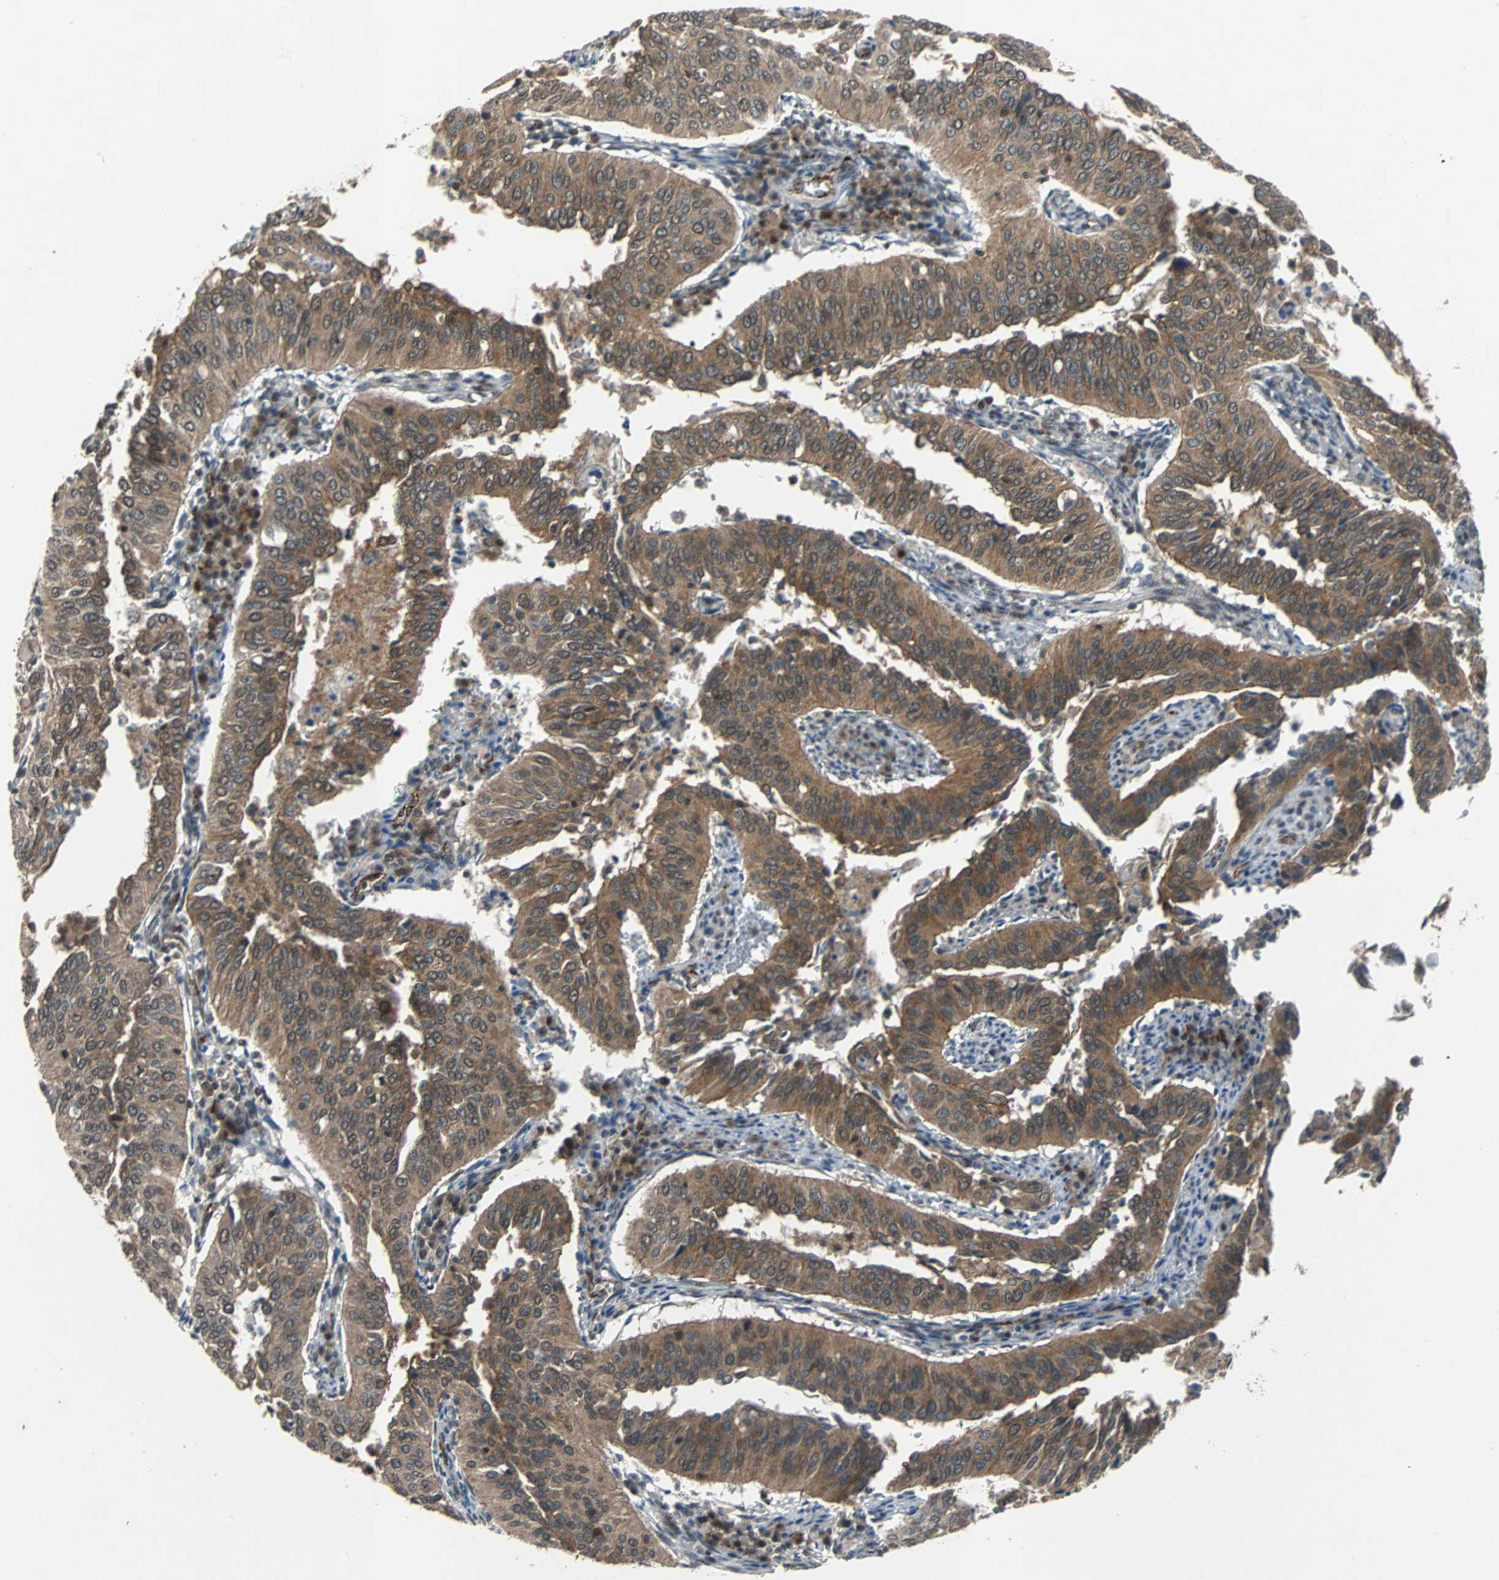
{"staining": {"intensity": "strong", "quantity": ">75%", "location": "cytoplasmic/membranous"}, "tissue": "cervical cancer", "cell_type": "Tumor cells", "image_type": "cancer", "snomed": [{"axis": "morphology", "description": "Squamous cell carcinoma, NOS"}, {"axis": "topography", "description": "Cervix"}], "caption": "Immunohistochemical staining of cervical squamous cell carcinoma reveals high levels of strong cytoplasmic/membranous positivity in about >75% of tumor cells. Immunohistochemistry stains the protein in brown and the nuclei are stained blue.", "gene": "LSR", "patient": {"sex": "female", "age": 39}}